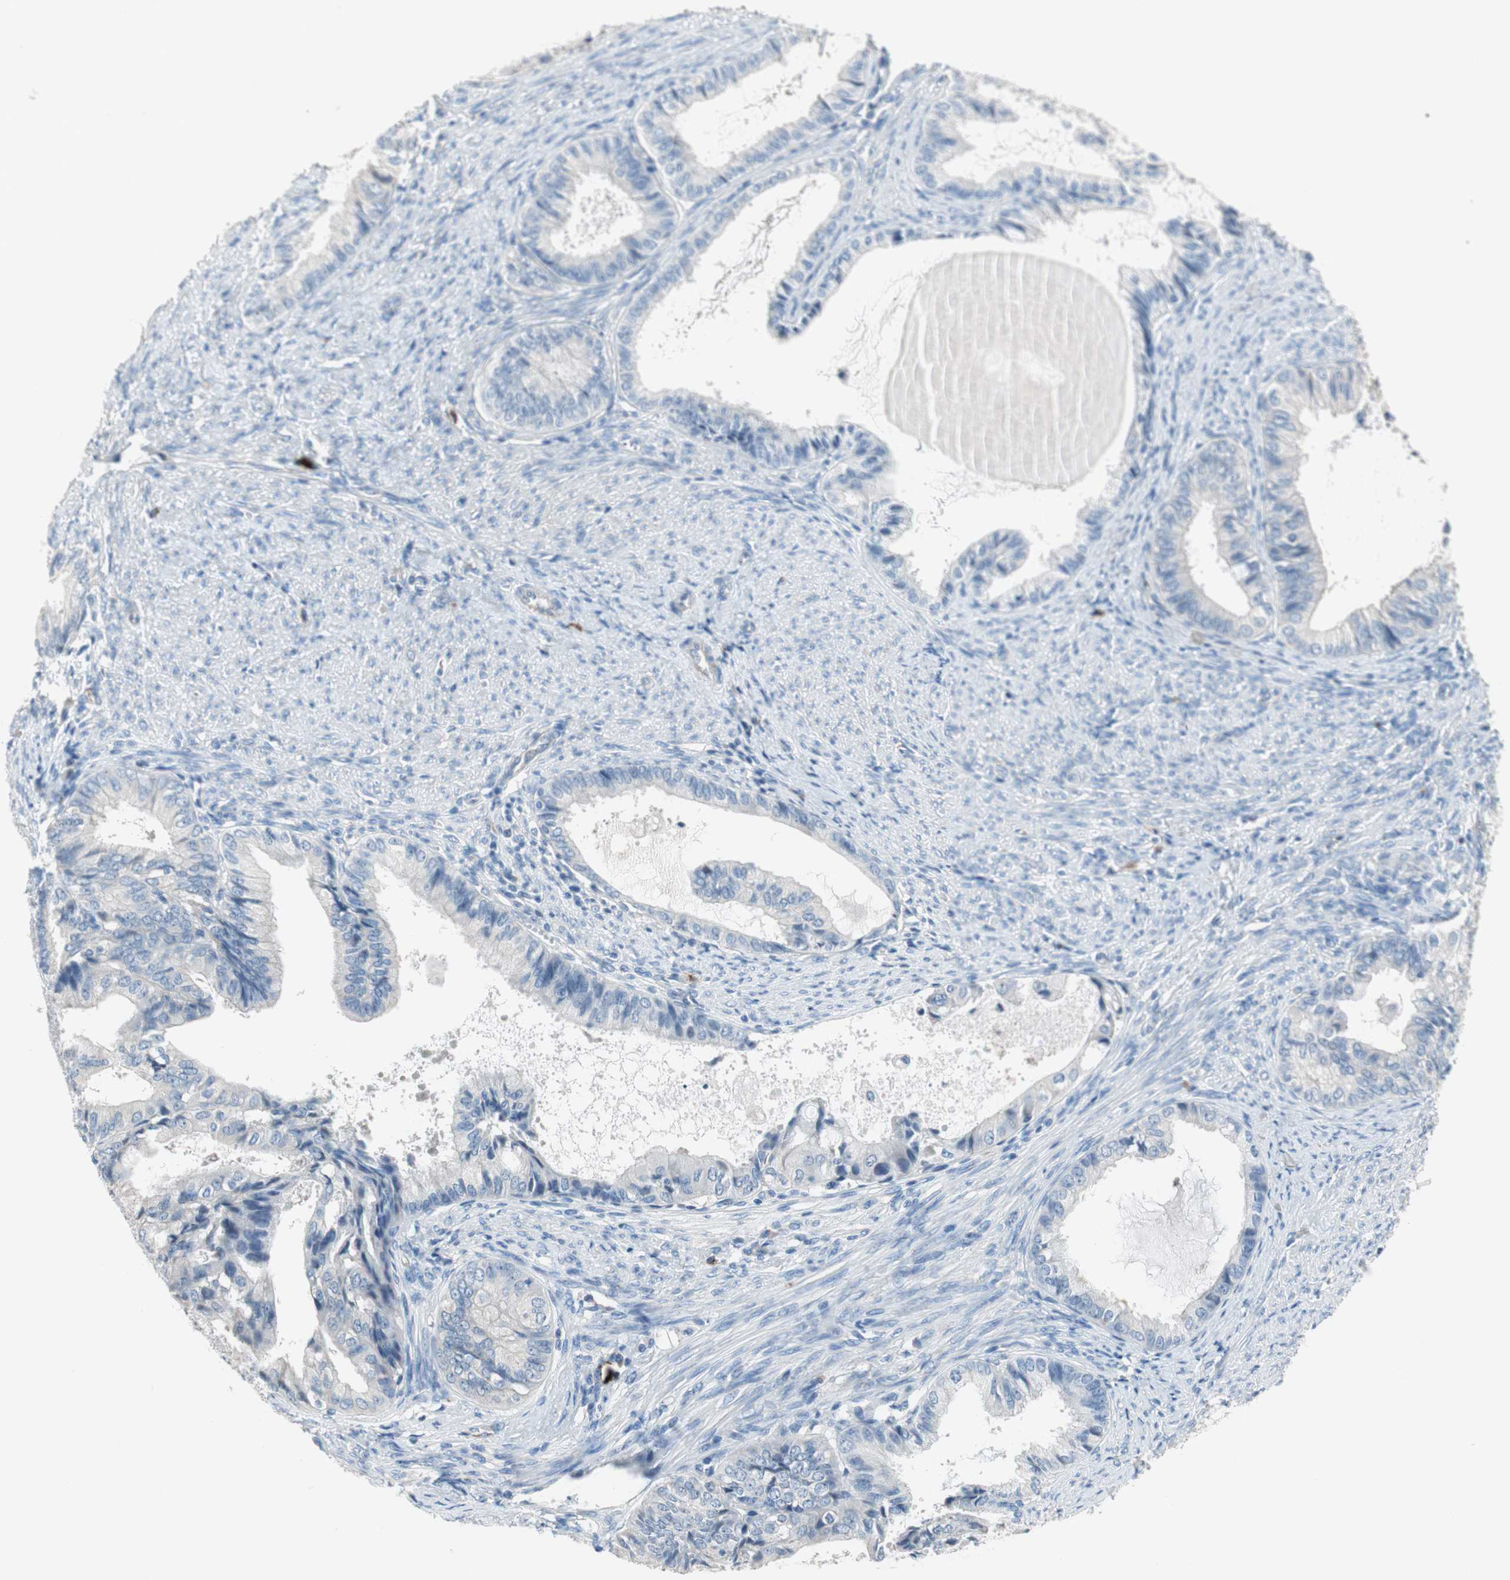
{"staining": {"intensity": "negative", "quantity": "none", "location": "none"}, "tissue": "endometrial cancer", "cell_type": "Tumor cells", "image_type": "cancer", "snomed": [{"axis": "morphology", "description": "Adenocarcinoma, NOS"}, {"axis": "topography", "description": "Endometrium"}], "caption": "This is an immunohistochemistry photomicrograph of endometrial adenocarcinoma. There is no staining in tumor cells.", "gene": "CPA3", "patient": {"sex": "female", "age": 86}}